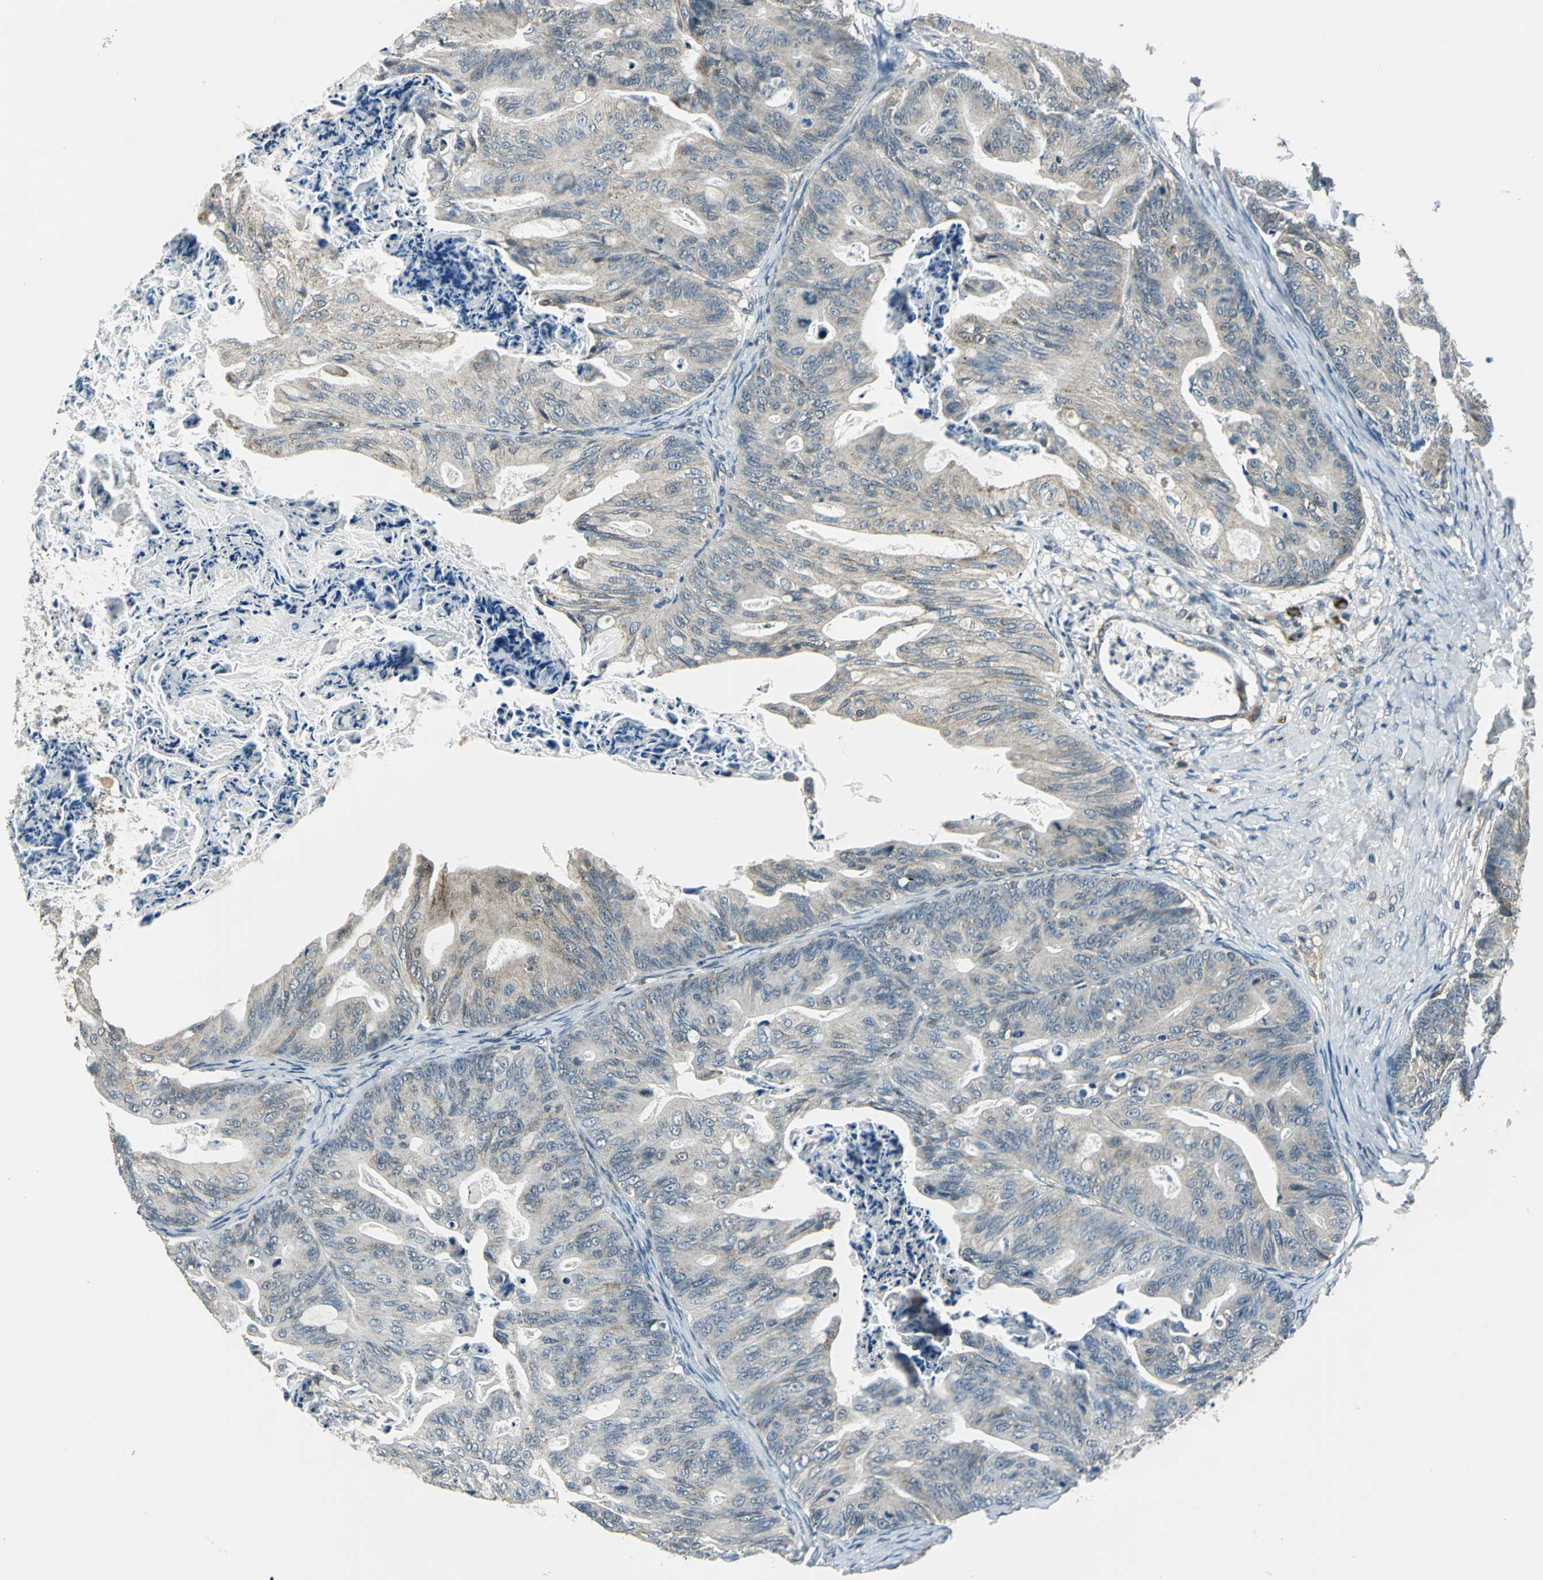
{"staining": {"intensity": "weak", "quantity": ">75%", "location": "cytoplasmic/membranous"}, "tissue": "ovarian cancer", "cell_type": "Tumor cells", "image_type": "cancer", "snomed": [{"axis": "morphology", "description": "Cystadenocarcinoma, mucinous, NOS"}, {"axis": "topography", "description": "Ovary"}], "caption": "Tumor cells show low levels of weak cytoplasmic/membranous positivity in approximately >75% of cells in mucinous cystadenocarcinoma (ovarian).", "gene": "NUDT2", "patient": {"sex": "female", "age": 36}}